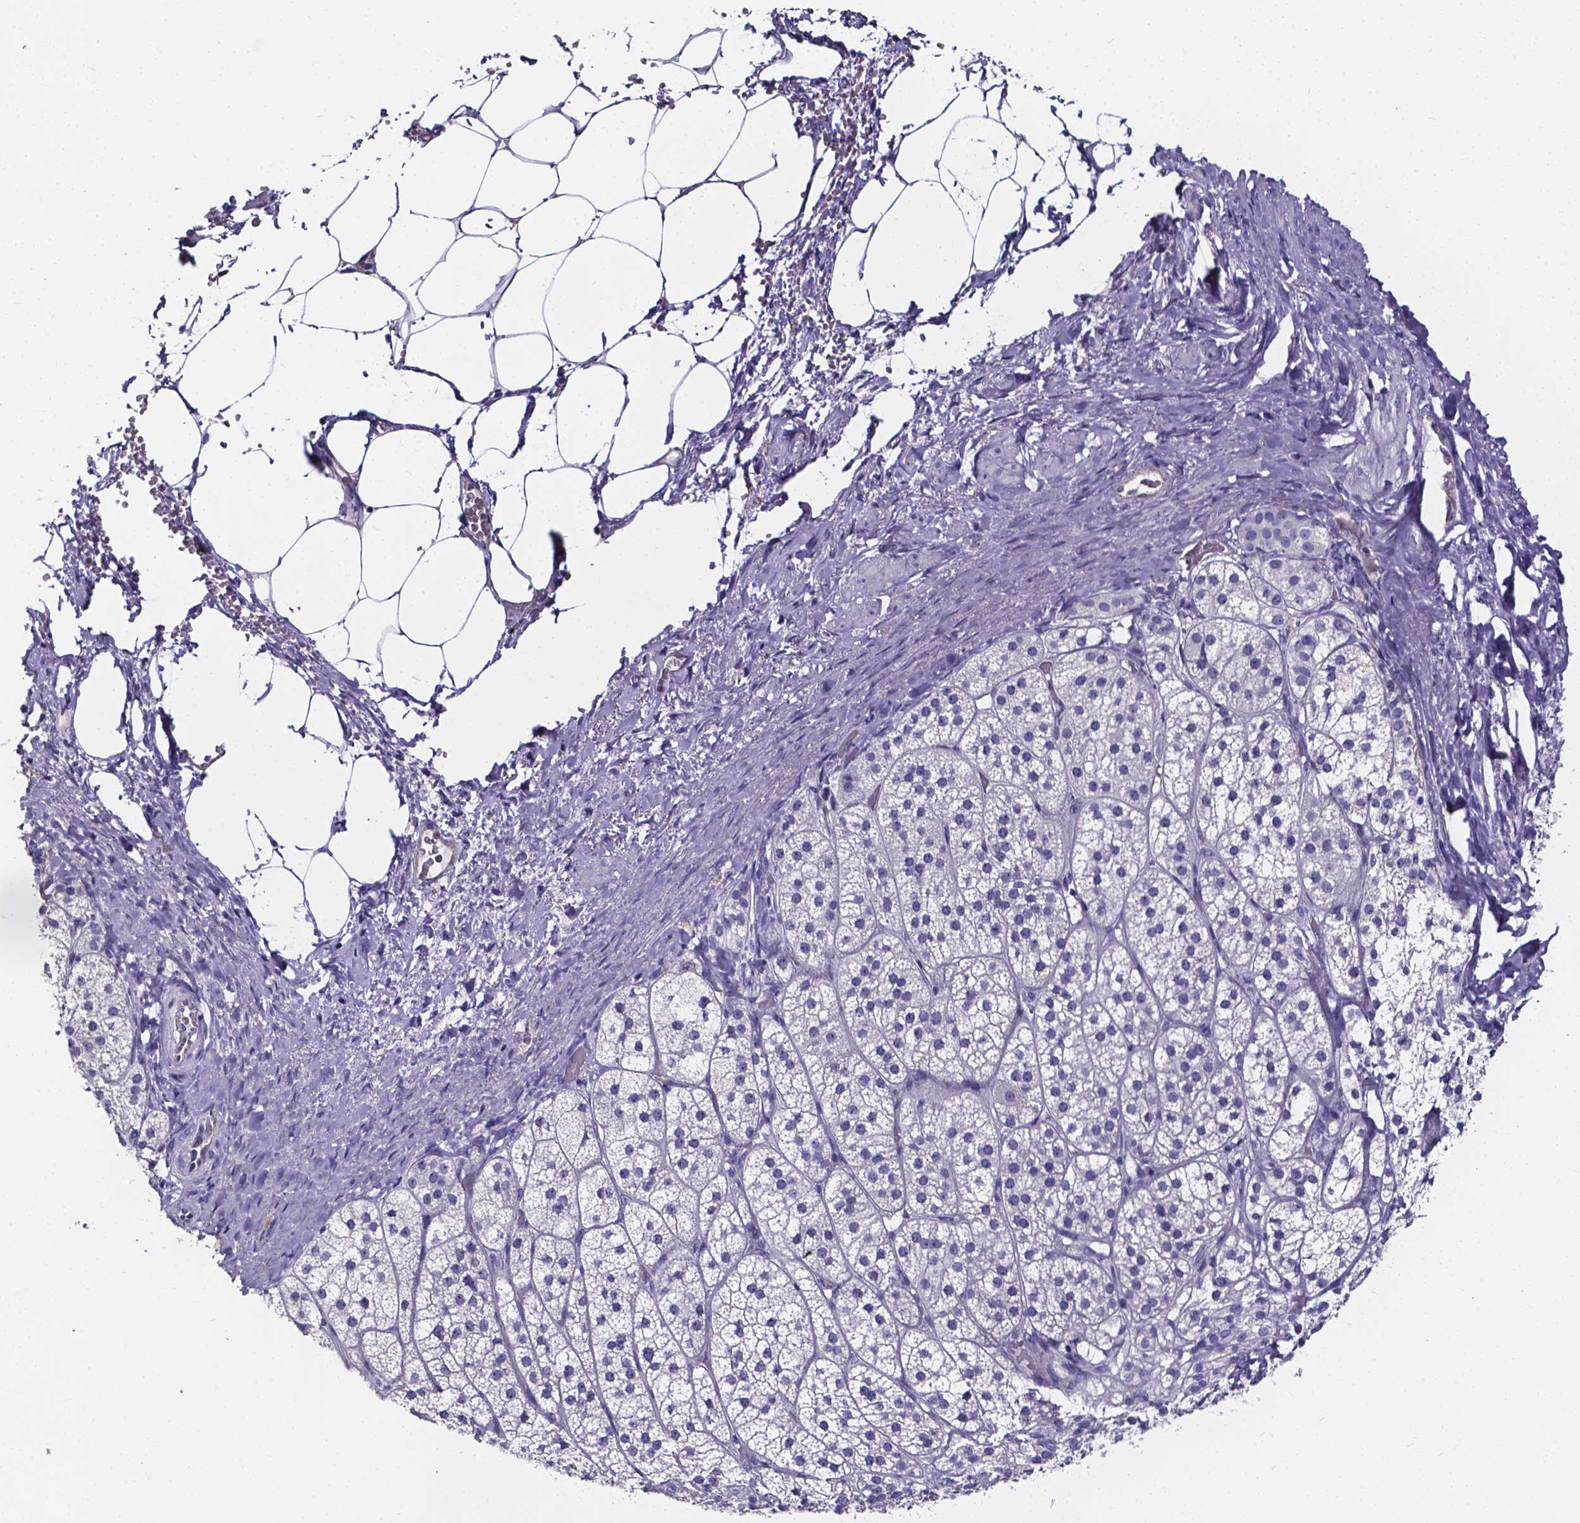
{"staining": {"intensity": "negative", "quantity": "none", "location": "none"}, "tissue": "adrenal gland", "cell_type": "Glandular cells", "image_type": "normal", "snomed": [{"axis": "morphology", "description": "Normal tissue, NOS"}, {"axis": "topography", "description": "Adrenal gland"}], "caption": "DAB (3,3'-diaminobenzidine) immunohistochemical staining of normal adrenal gland displays no significant expression in glandular cells. (DAB (3,3'-diaminobenzidine) immunohistochemistry, high magnification).", "gene": "CACNG8", "patient": {"sex": "female", "age": 60}}